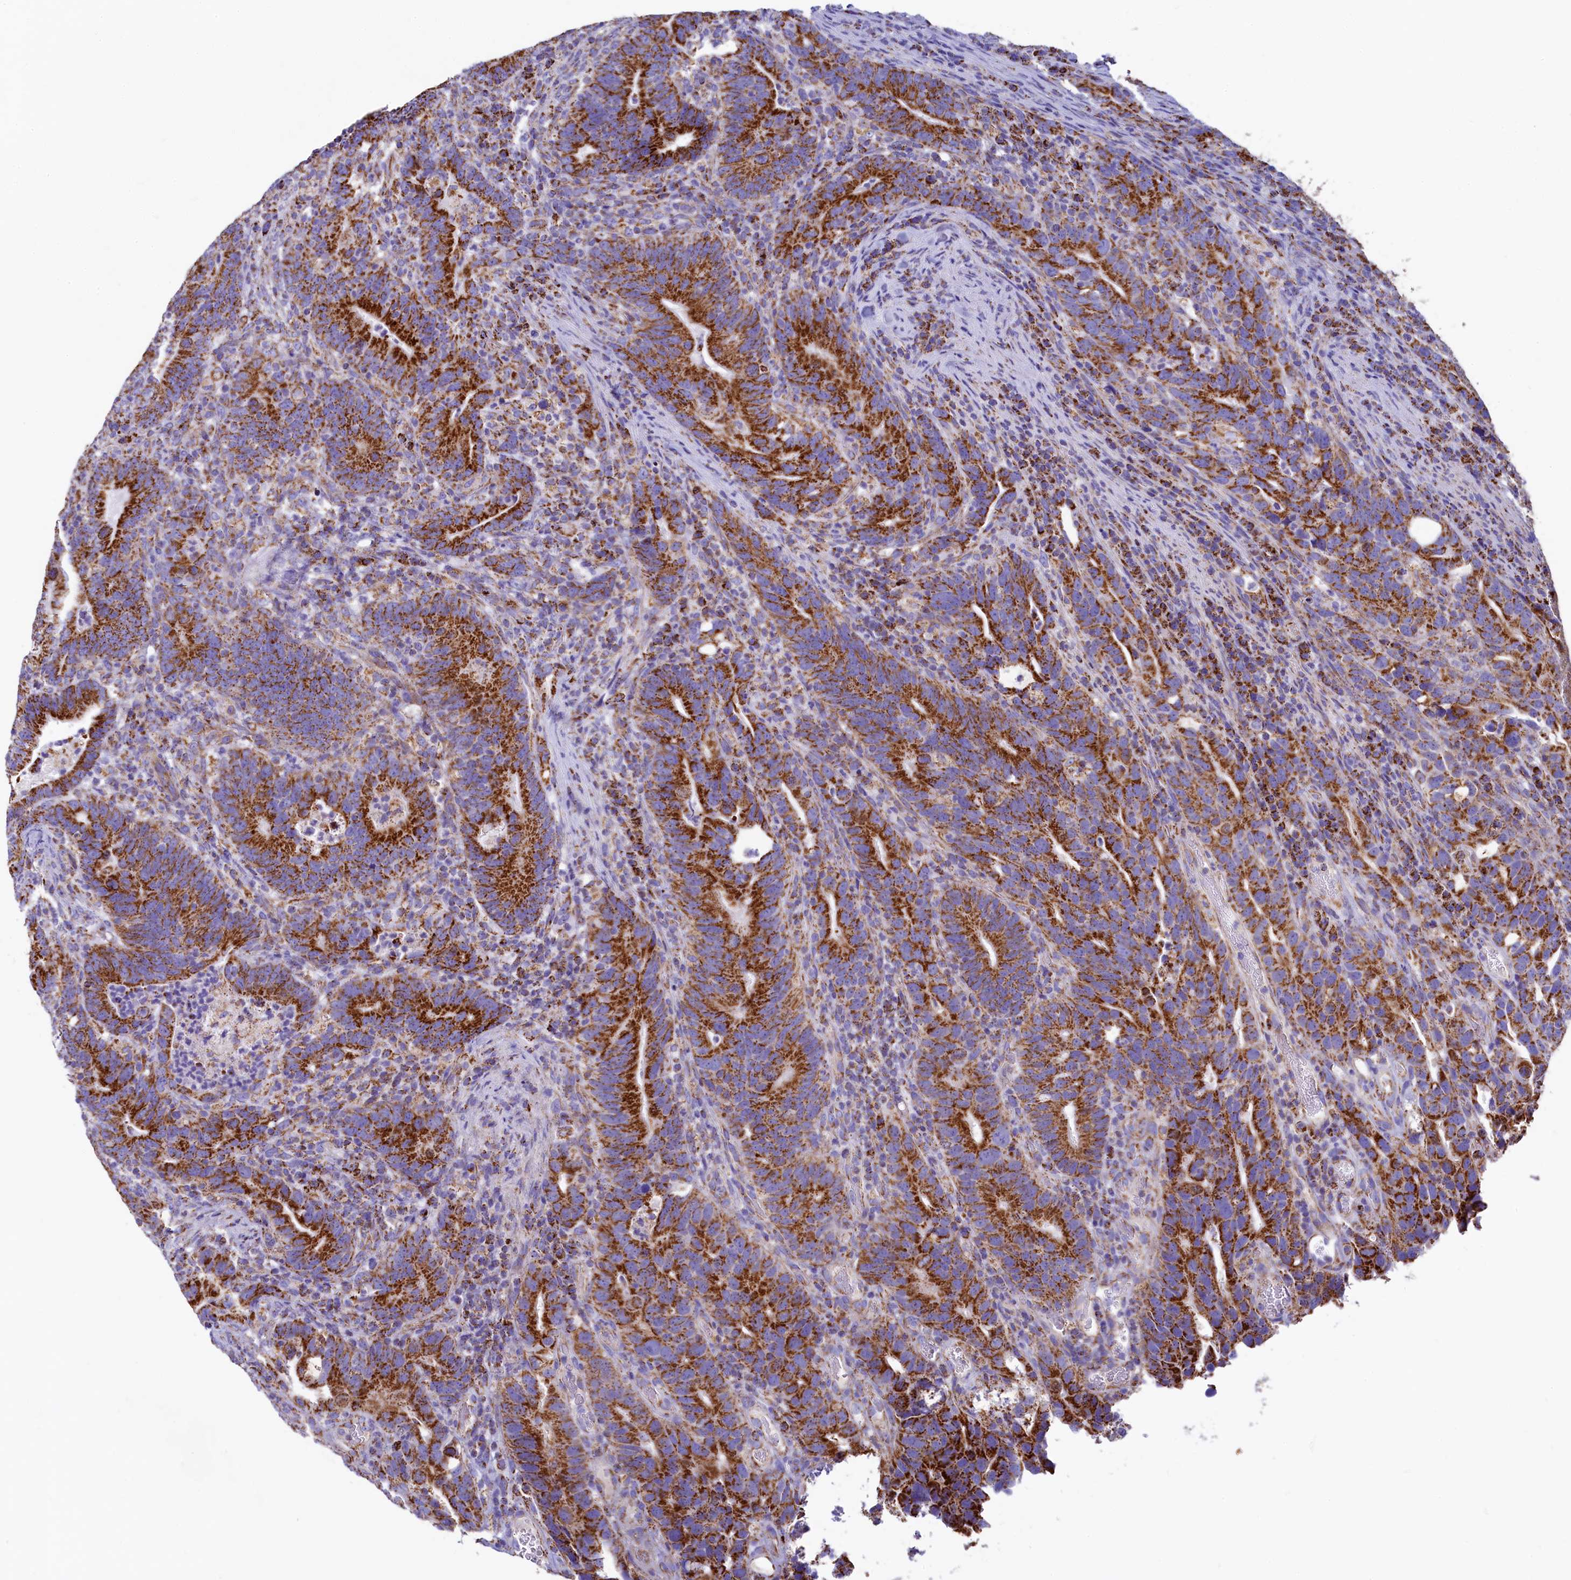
{"staining": {"intensity": "strong", "quantity": ">75%", "location": "cytoplasmic/membranous"}, "tissue": "colorectal cancer", "cell_type": "Tumor cells", "image_type": "cancer", "snomed": [{"axis": "morphology", "description": "Adenocarcinoma, NOS"}, {"axis": "topography", "description": "Colon"}], "caption": "Immunohistochemistry (DAB) staining of colorectal adenocarcinoma displays strong cytoplasmic/membranous protein expression in about >75% of tumor cells. (brown staining indicates protein expression, while blue staining denotes nuclei).", "gene": "IDH3A", "patient": {"sex": "female", "age": 66}}